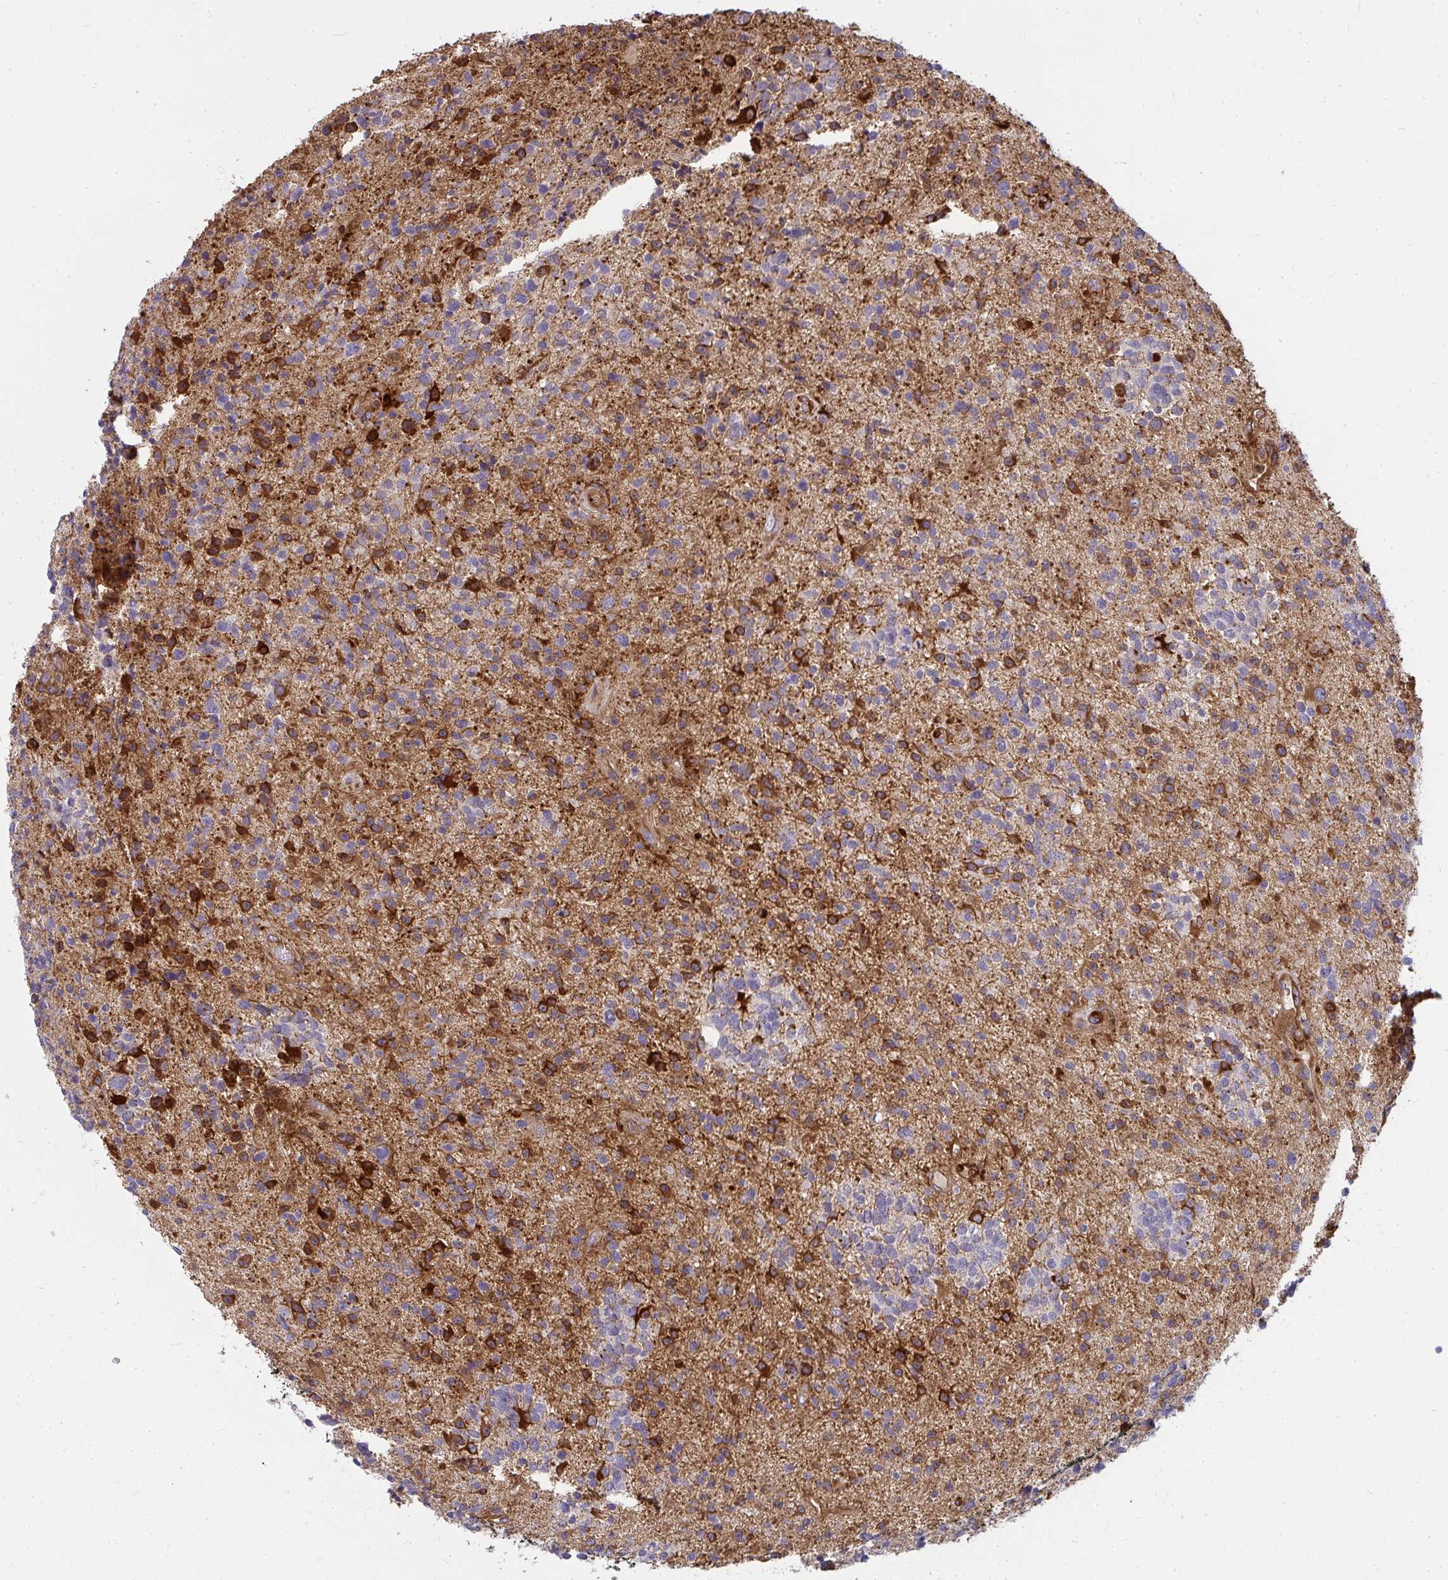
{"staining": {"intensity": "strong", "quantity": "<25%", "location": "cytoplasmic/membranous"}, "tissue": "glioma", "cell_type": "Tumor cells", "image_type": "cancer", "snomed": [{"axis": "morphology", "description": "Glioma, malignant, High grade"}, {"axis": "topography", "description": "Brain"}], "caption": "Strong cytoplasmic/membranous positivity for a protein is appreciated in approximately <25% of tumor cells of glioma using immunohistochemistry (IHC).", "gene": "IFIT3", "patient": {"sex": "male", "age": 29}}